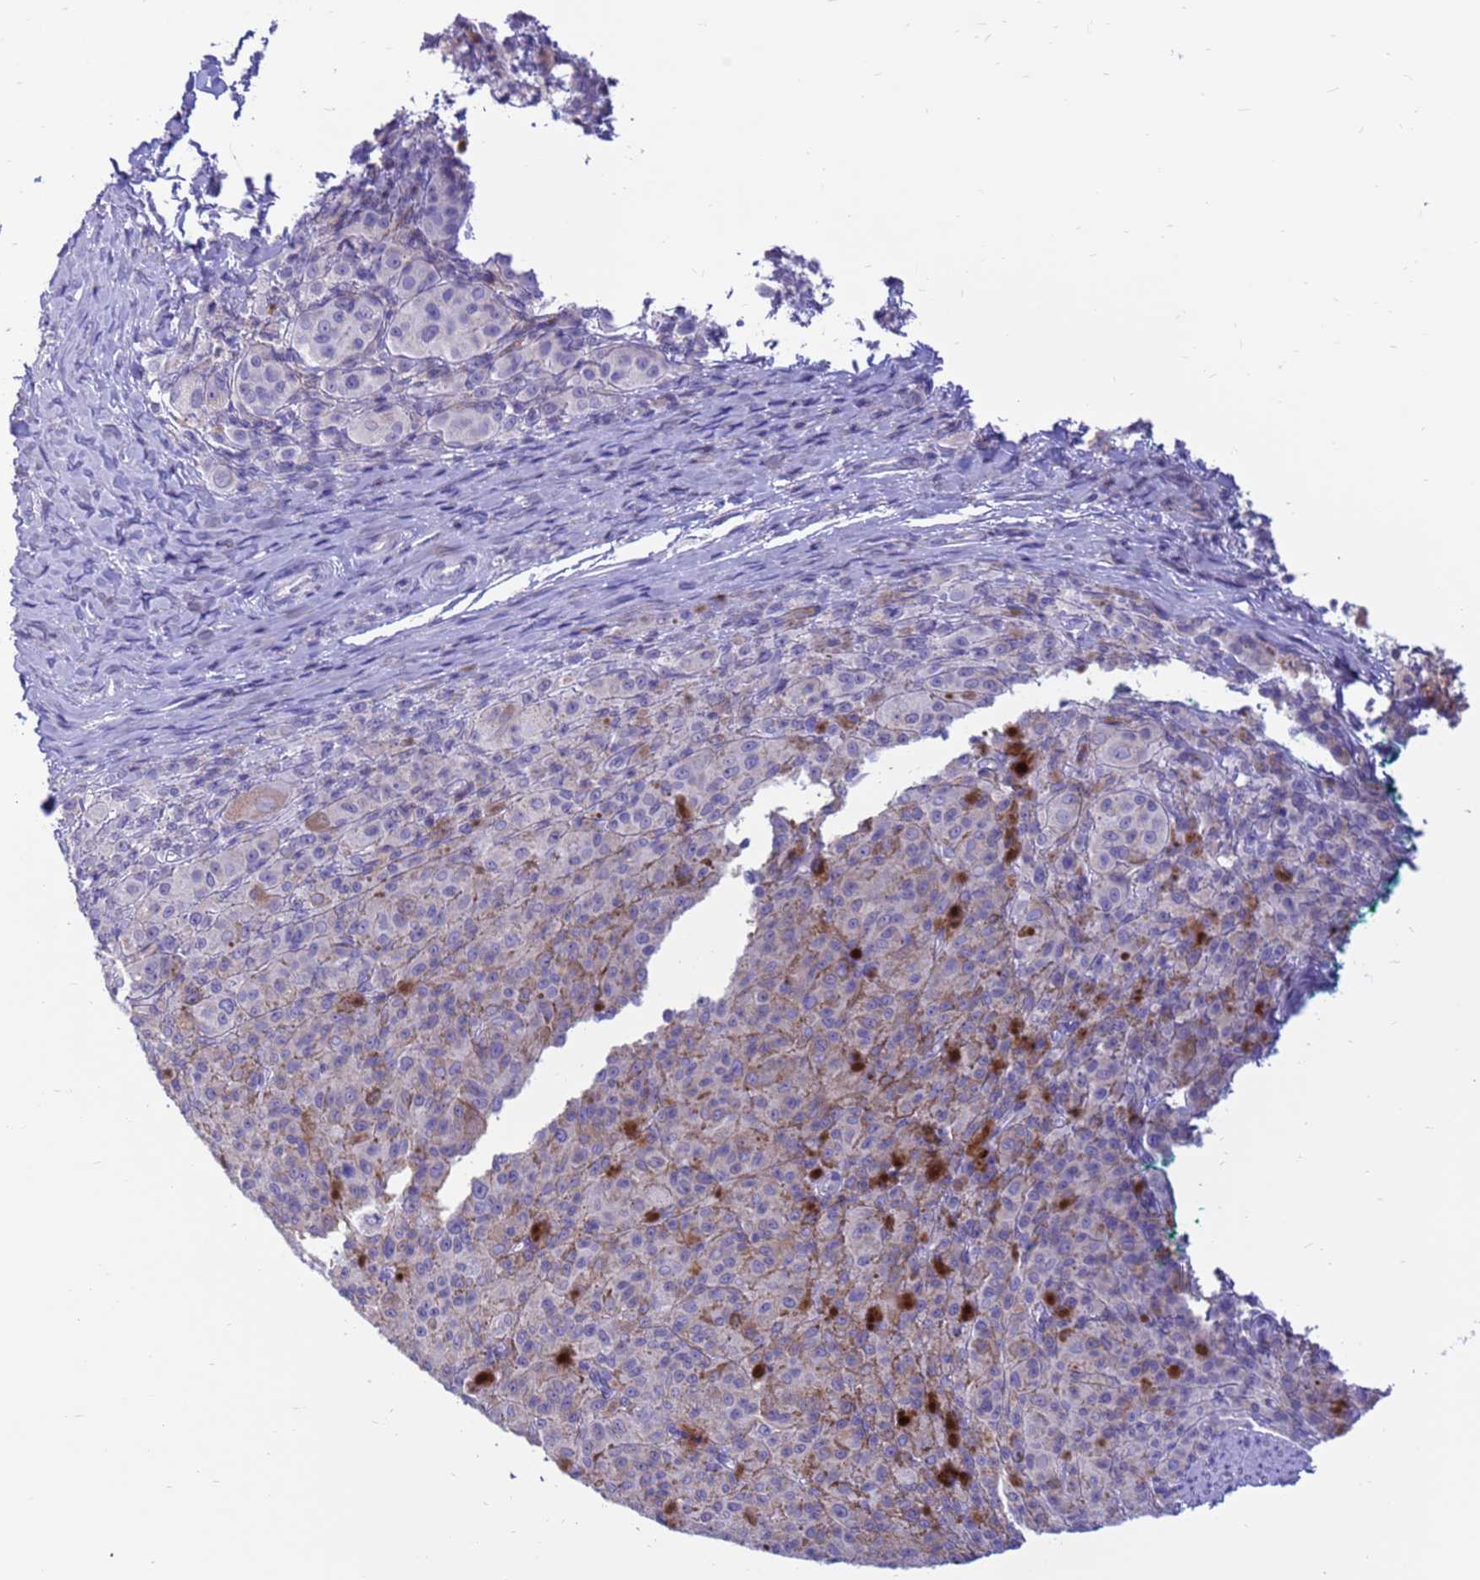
{"staining": {"intensity": "negative", "quantity": "none", "location": "none"}, "tissue": "melanoma", "cell_type": "Tumor cells", "image_type": "cancer", "snomed": [{"axis": "morphology", "description": "Malignant melanoma, NOS"}, {"axis": "topography", "description": "Skin"}], "caption": "Image shows no significant protein positivity in tumor cells of melanoma.", "gene": "PDE10A", "patient": {"sex": "female", "age": 52}}